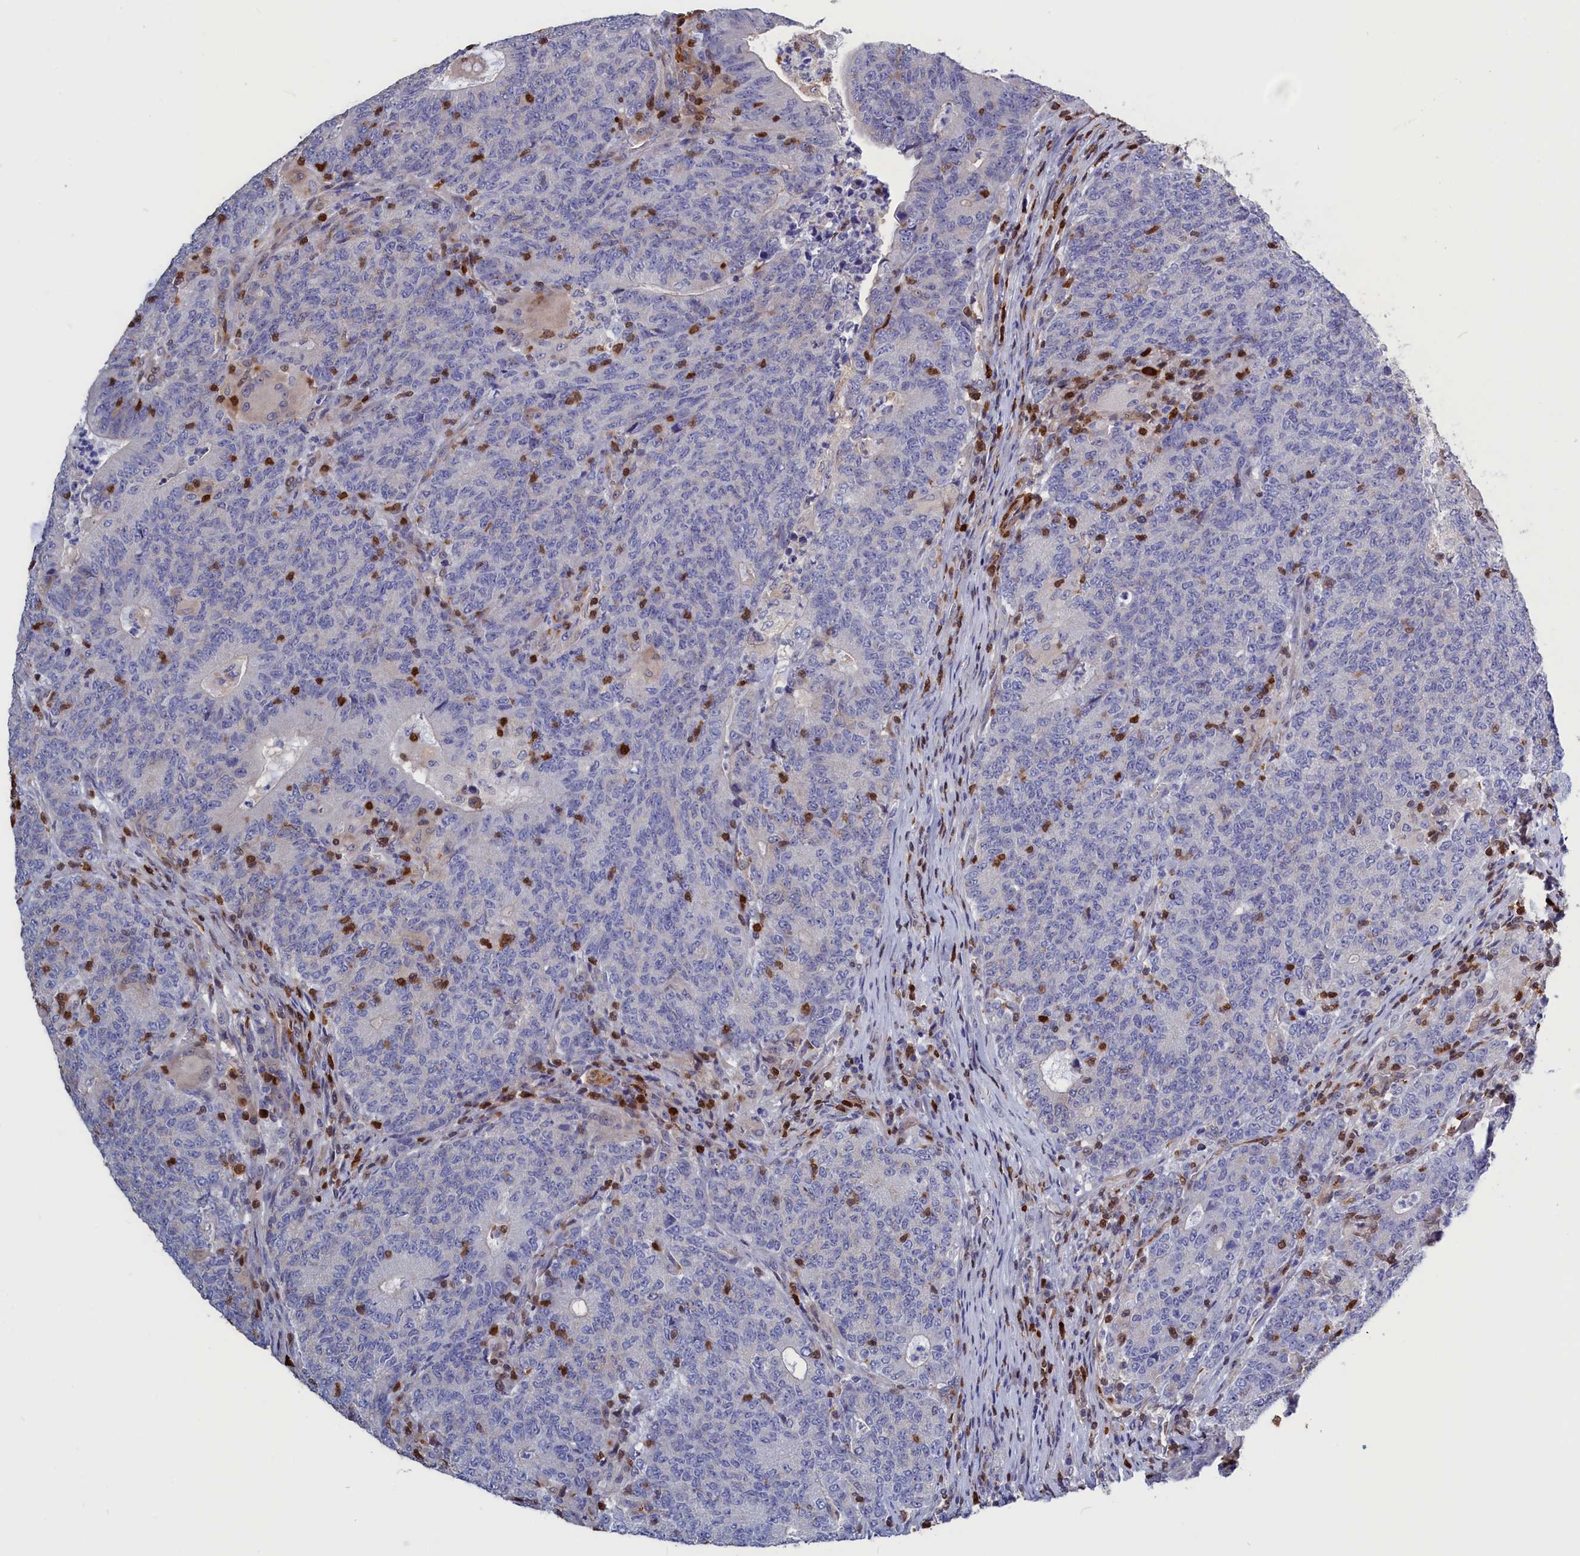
{"staining": {"intensity": "negative", "quantity": "none", "location": "none"}, "tissue": "colorectal cancer", "cell_type": "Tumor cells", "image_type": "cancer", "snomed": [{"axis": "morphology", "description": "Adenocarcinoma, NOS"}, {"axis": "topography", "description": "Colon"}], "caption": "Image shows no protein positivity in tumor cells of colorectal cancer (adenocarcinoma) tissue.", "gene": "CRIP1", "patient": {"sex": "female", "age": 75}}